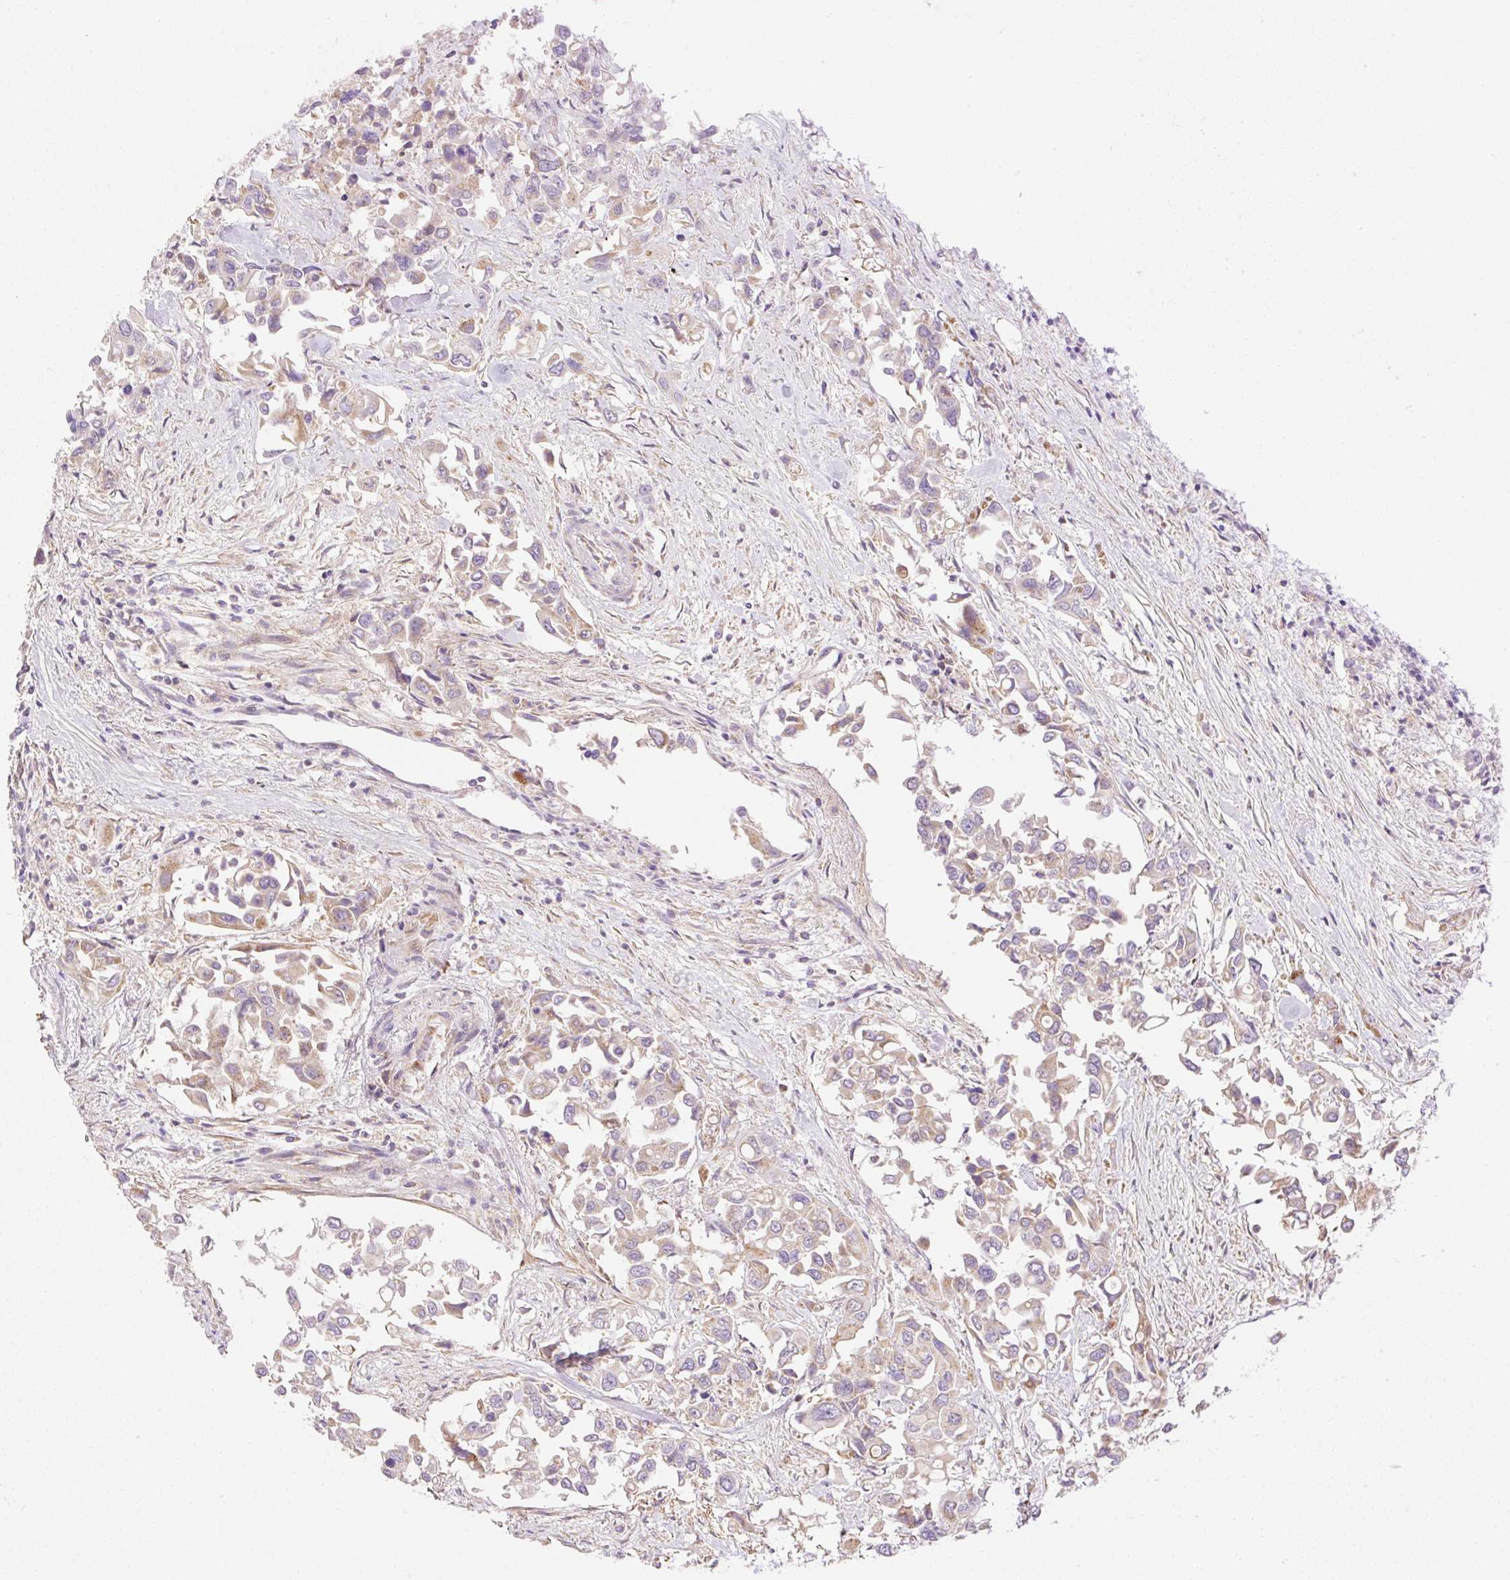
{"staining": {"intensity": "weak", "quantity": "25%-75%", "location": "cytoplasmic/membranous"}, "tissue": "colorectal cancer", "cell_type": "Tumor cells", "image_type": "cancer", "snomed": [{"axis": "morphology", "description": "Adenocarcinoma, NOS"}, {"axis": "topography", "description": "Colon"}], "caption": "Tumor cells demonstrate low levels of weak cytoplasmic/membranous expression in about 25%-75% of cells in colorectal cancer (adenocarcinoma). (DAB (3,3'-diaminobenzidine) = brown stain, brightfield microscopy at high magnification).", "gene": "VPS25", "patient": {"sex": "male", "age": 77}}